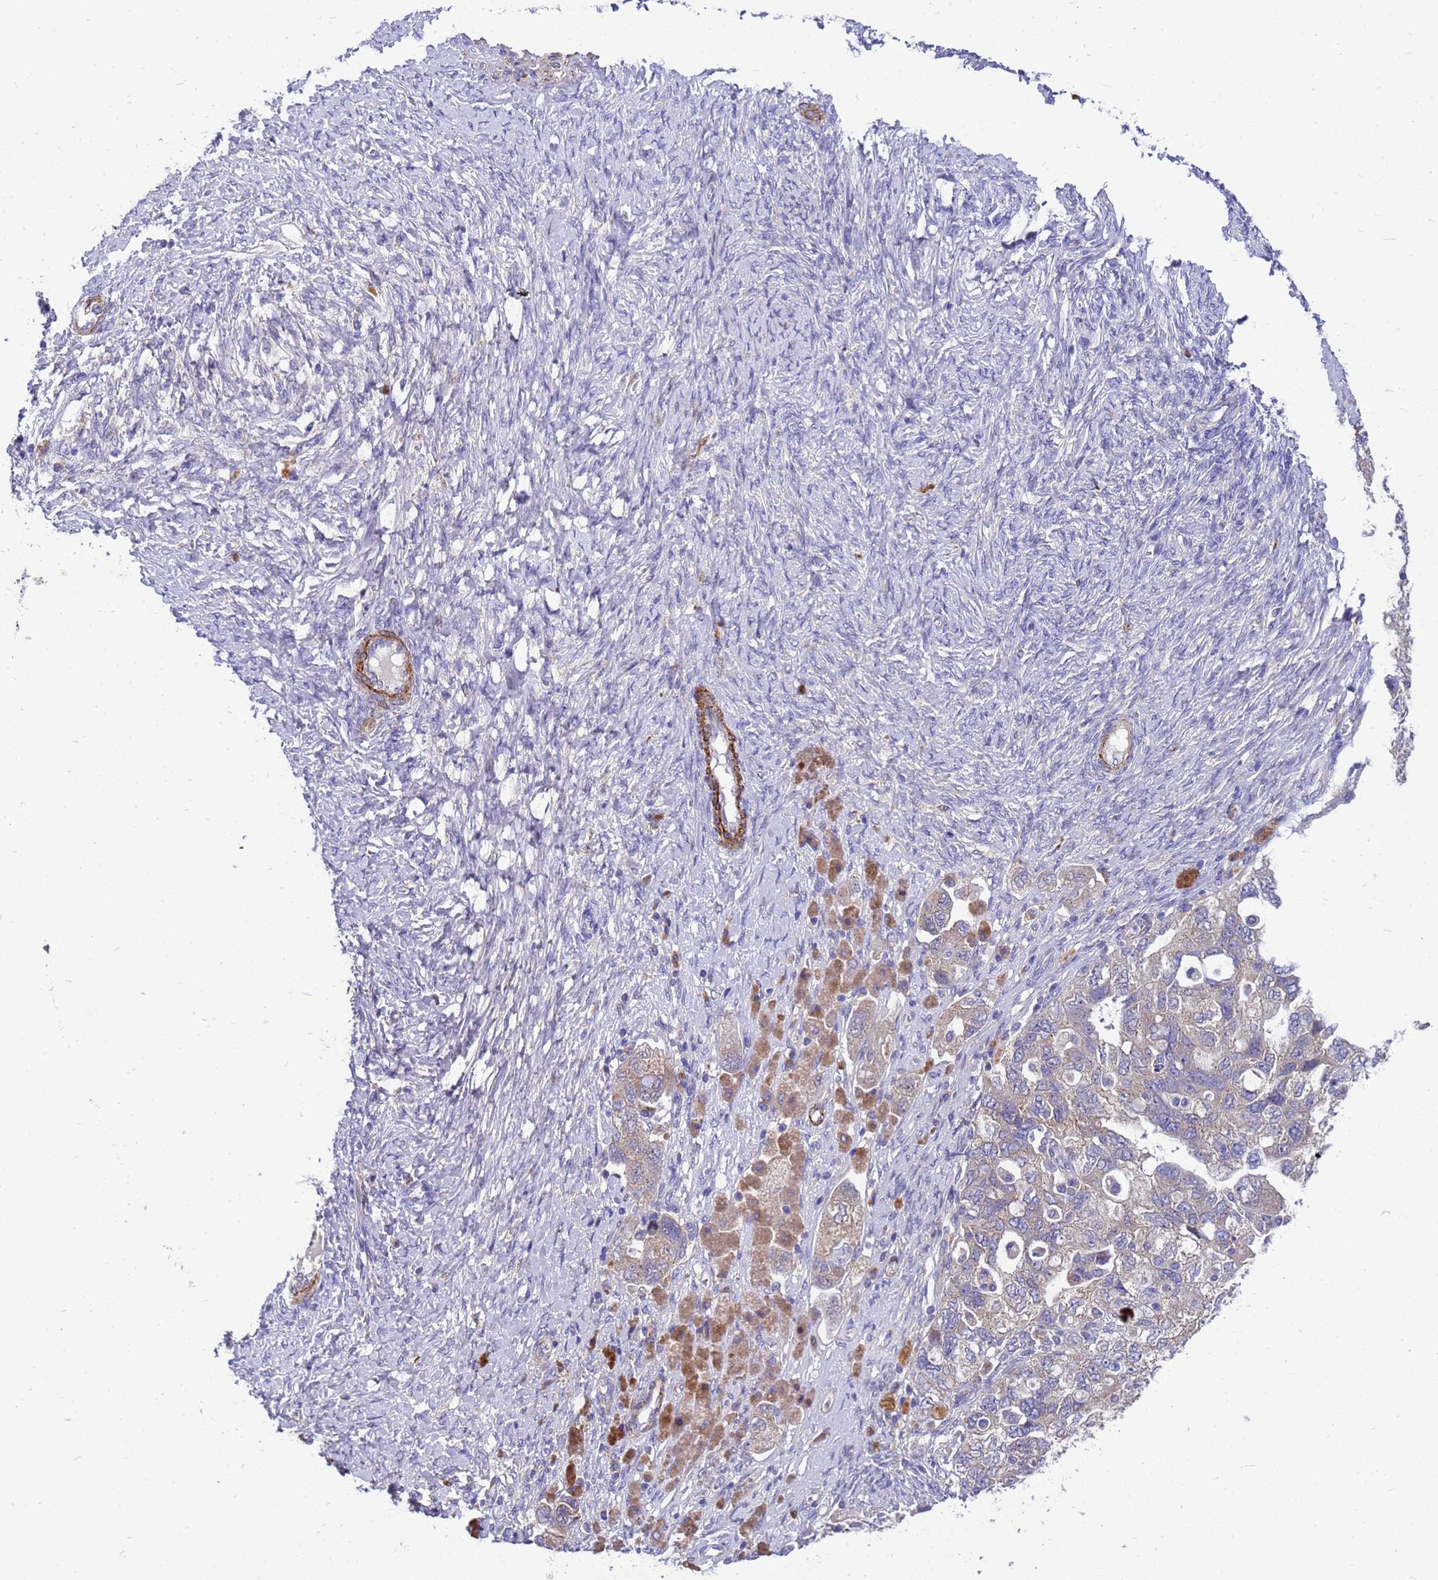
{"staining": {"intensity": "weak", "quantity": "<25%", "location": "cytoplasmic/membranous"}, "tissue": "ovarian cancer", "cell_type": "Tumor cells", "image_type": "cancer", "snomed": [{"axis": "morphology", "description": "Carcinoma, NOS"}, {"axis": "morphology", "description": "Cystadenocarcinoma, serous, NOS"}, {"axis": "topography", "description": "Ovary"}], "caption": "Immunohistochemistry of serous cystadenocarcinoma (ovarian) shows no staining in tumor cells.", "gene": "POP7", "patient": {"sex": "female", "age": 69}}